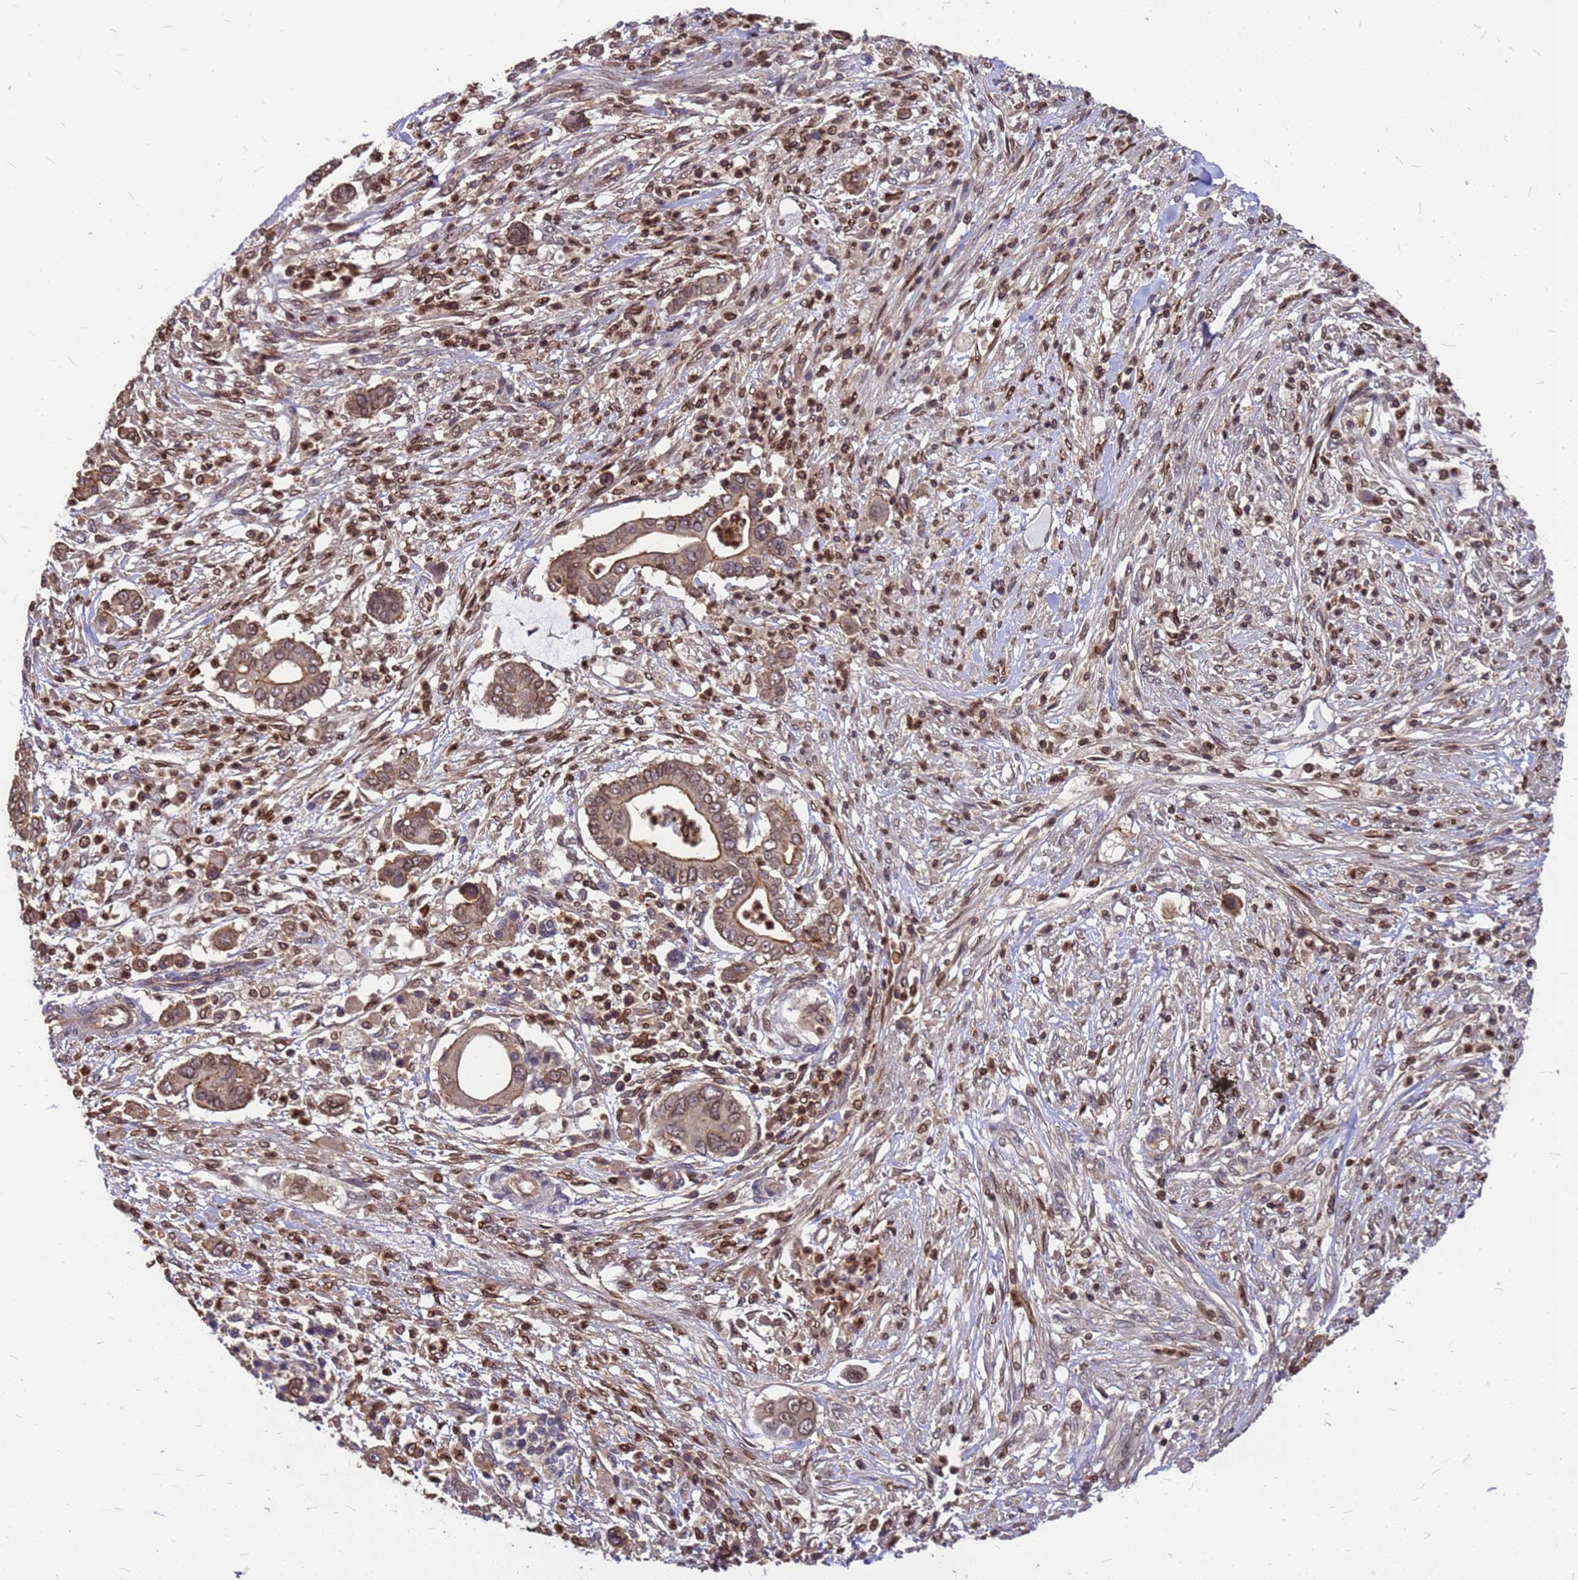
{"staining": {"intensity": "moderate", "quantity": ">75%", "location": "cytoplasmic/membranous,nuclear"}, "tissue": "pancreatic cancer", "cell_type": "Tumor cells", "image_type": "cancer", "snomed": [{"axis": "morphology", "description": "Adenocarcinoma, NOS"}, {"axis": "topography", "description": "Pancreas"}], "caption": "Immunohistochemistry (DAB (3,3'-diaminobenzidine)) staining of pancreatic adenocarcinoma exhibits moderate cytoplasmic/membranous and nuclear protein expression in about >75% of tumor cells.", "gene": "C1orf35", "patient": {"sex": "male", "age": 68}}